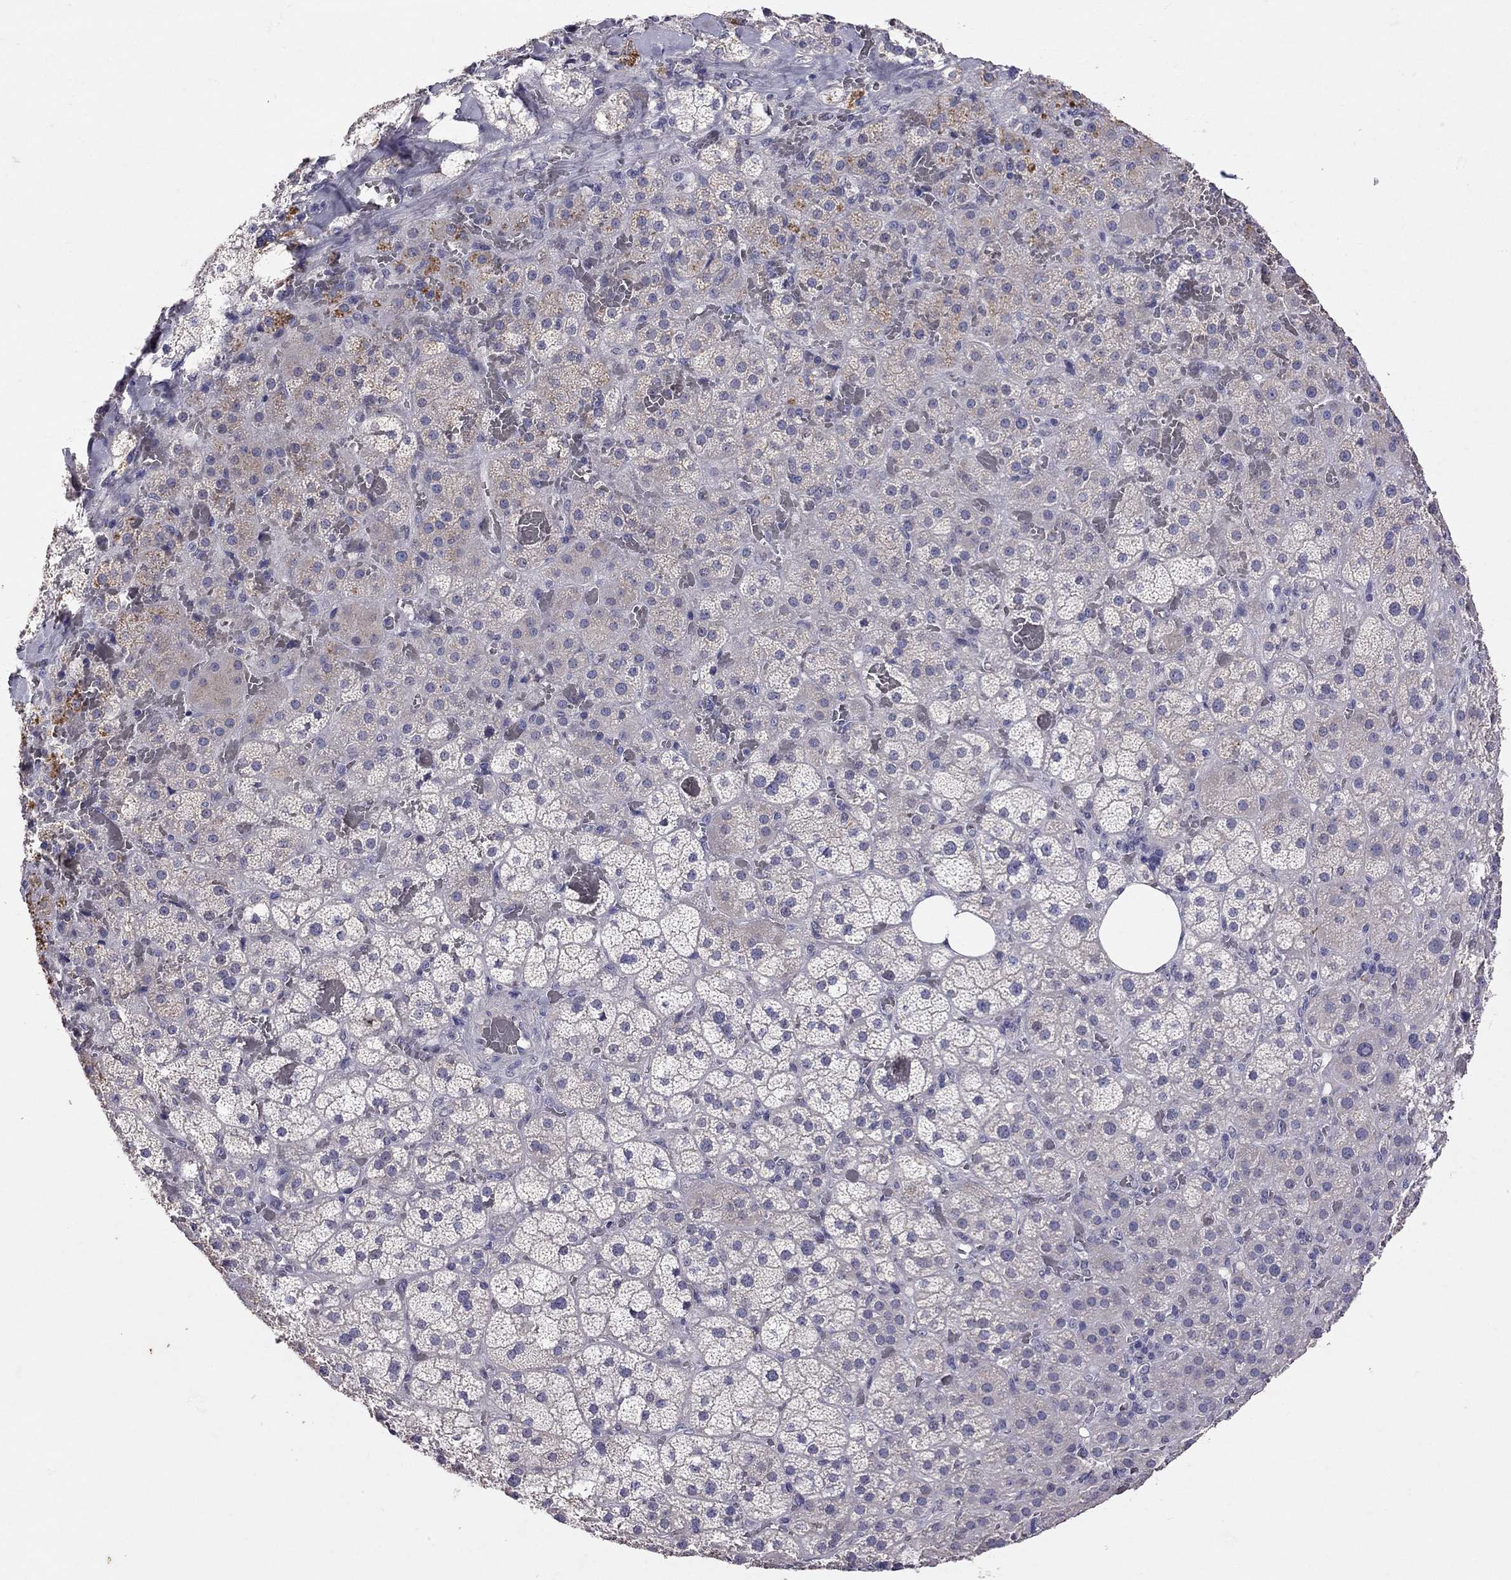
{"staining": {"intensity": "negative", "quantity": "none", "location": "none"}, "tissue": "adrenal gland", "cell_type": "Glandular cells", "image_type": "normal", "snomed": [{"axis": "morphology", "description": "Normal tissue, NOS"}, {"axis": "topography", "description": "Adrenal gland"}], "caption": "The histopathology image shows no significant expression in glandular cells of adrenal gland. Brightfield microscopy of immunohistochemistry (IHC) stained with DAB (3,3'-diaminobenzidine) (brown) and hematoxylin (blue), captured at high magnification.", "gene": "FST", "patient": {"sex": "male", "age": 57}}